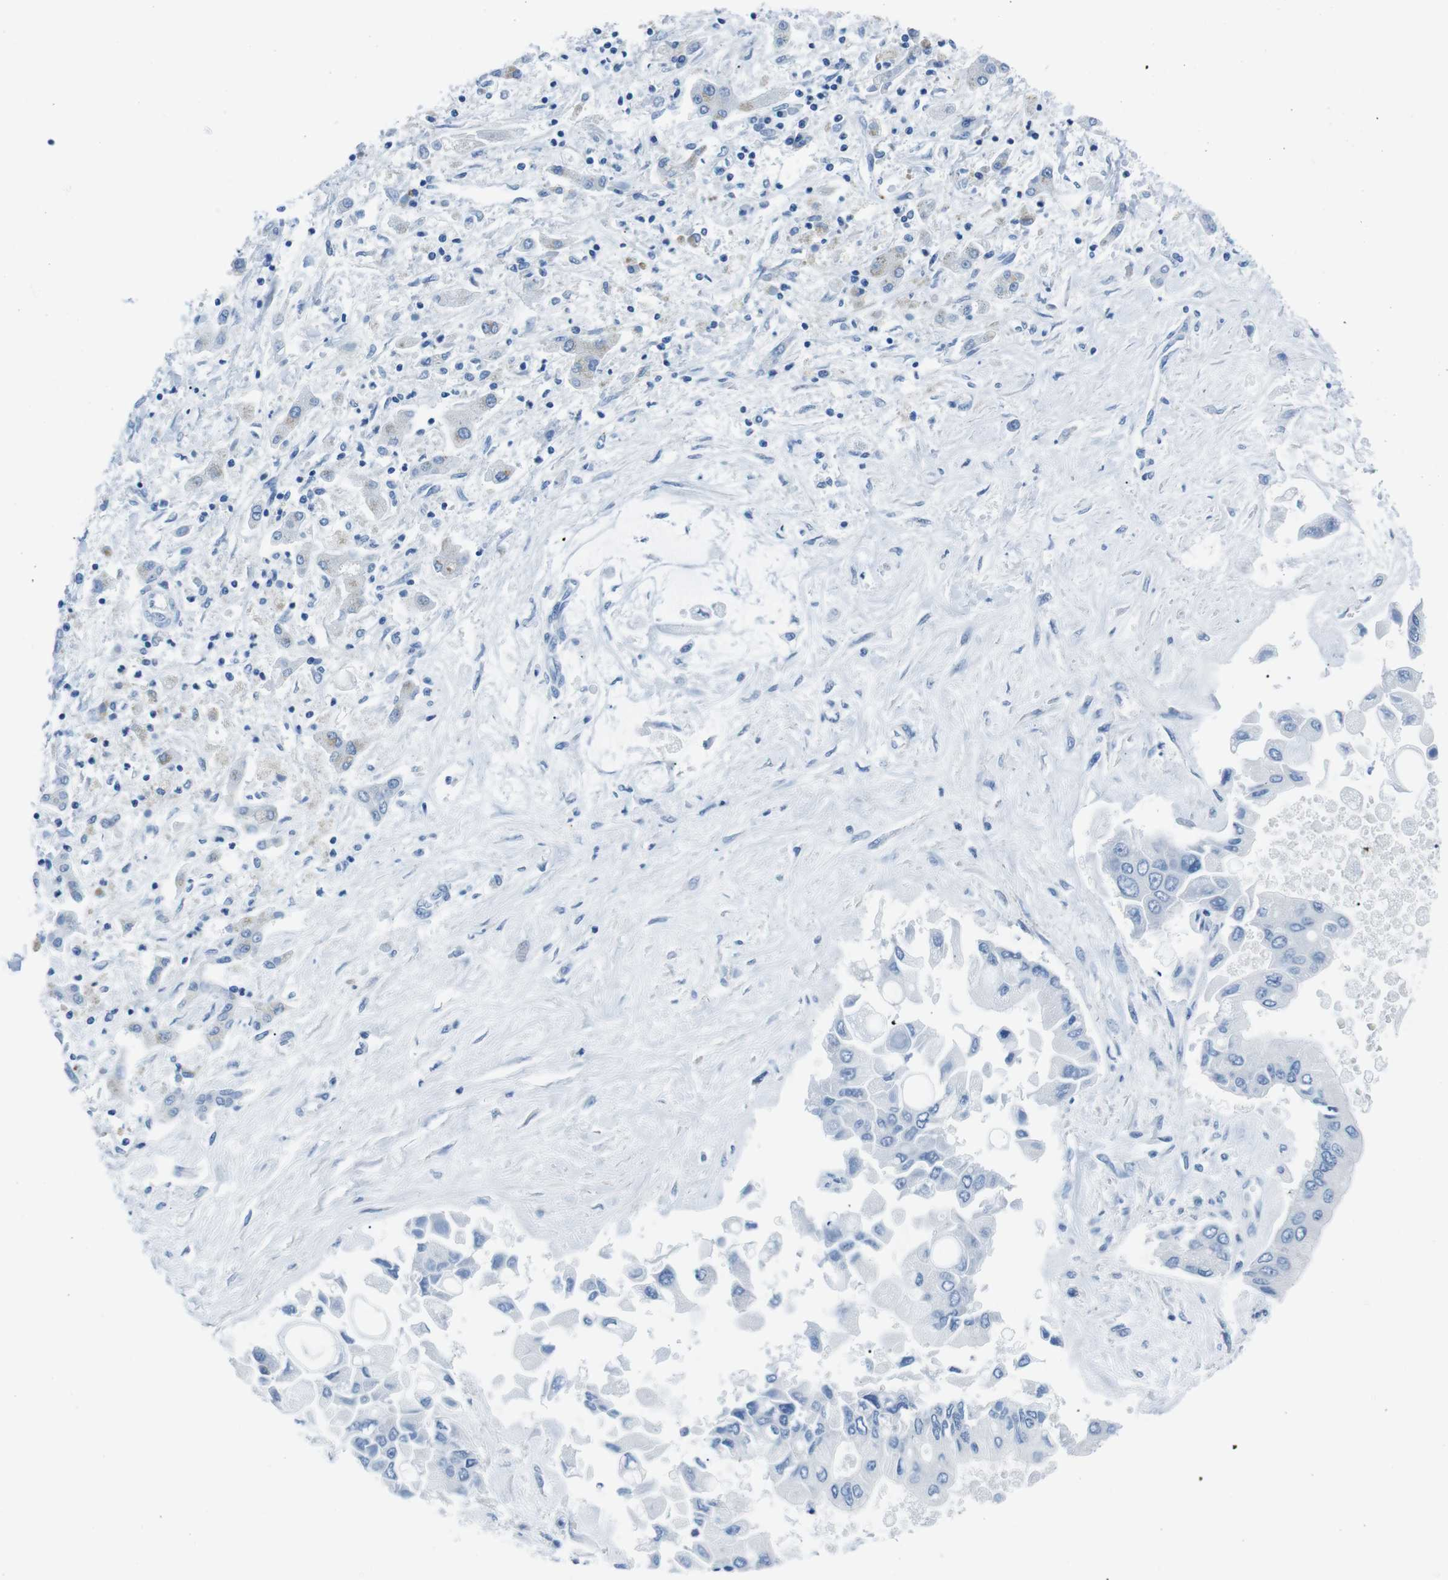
{"staining": {"intensity": "negative", "quantity": "none", "location": "none"}, "tissue": "liver cancer", "cell_type": "Tumor cells", "image_type": "cancer", "snomed": [{"axis": "morphology", "description": "Cholangiocarcinoma"}, {"axis": "topography", "description": "Liver"}], "caption": "Human liver cholangiocarcinoma stained for a protein using IHC exhibits no staining in tumor cells.", "gene": "MUC2", "patient": {"sex": "male", "age": 50}}